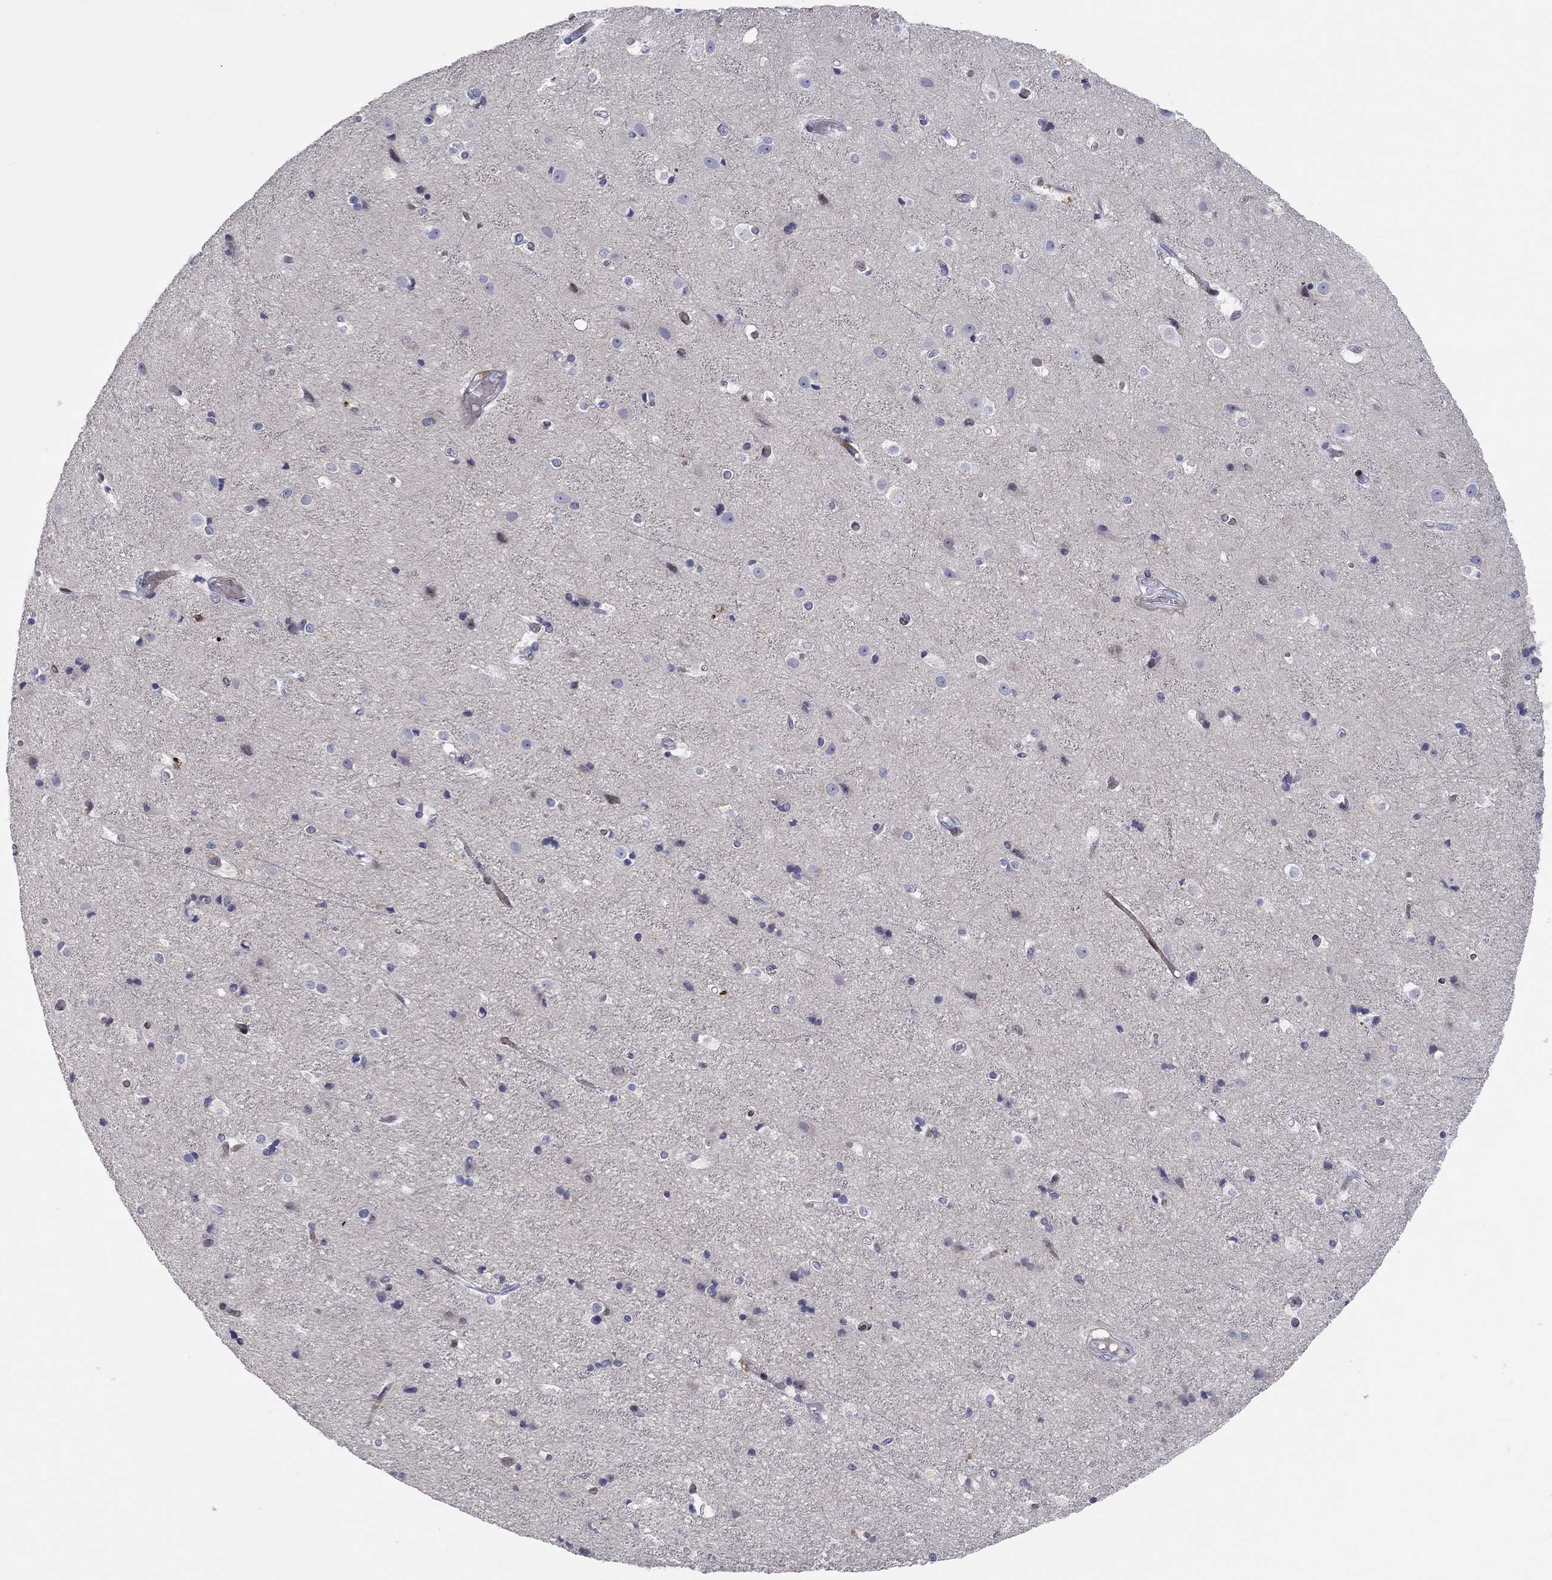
{"staining": {"intensity": "negative", "quantity": "none", "location": "none"}, "tissue": "cerebral cortex", "cell_type": "Endothelial cells", "image_type": "normal", "snomed": [{"axis": "morphology", "description": "Normal tissue, NOS"}, {"axis": "topography", "description": "Cerebral cortex"}], "caption": "This is an immunohistochemistry photomicrograph of unremarkable cerebral cortex. There is no expression in endothelial cells.", "gene": "ARHGAP36", "patient": {"sex": "female", "age": 52}}